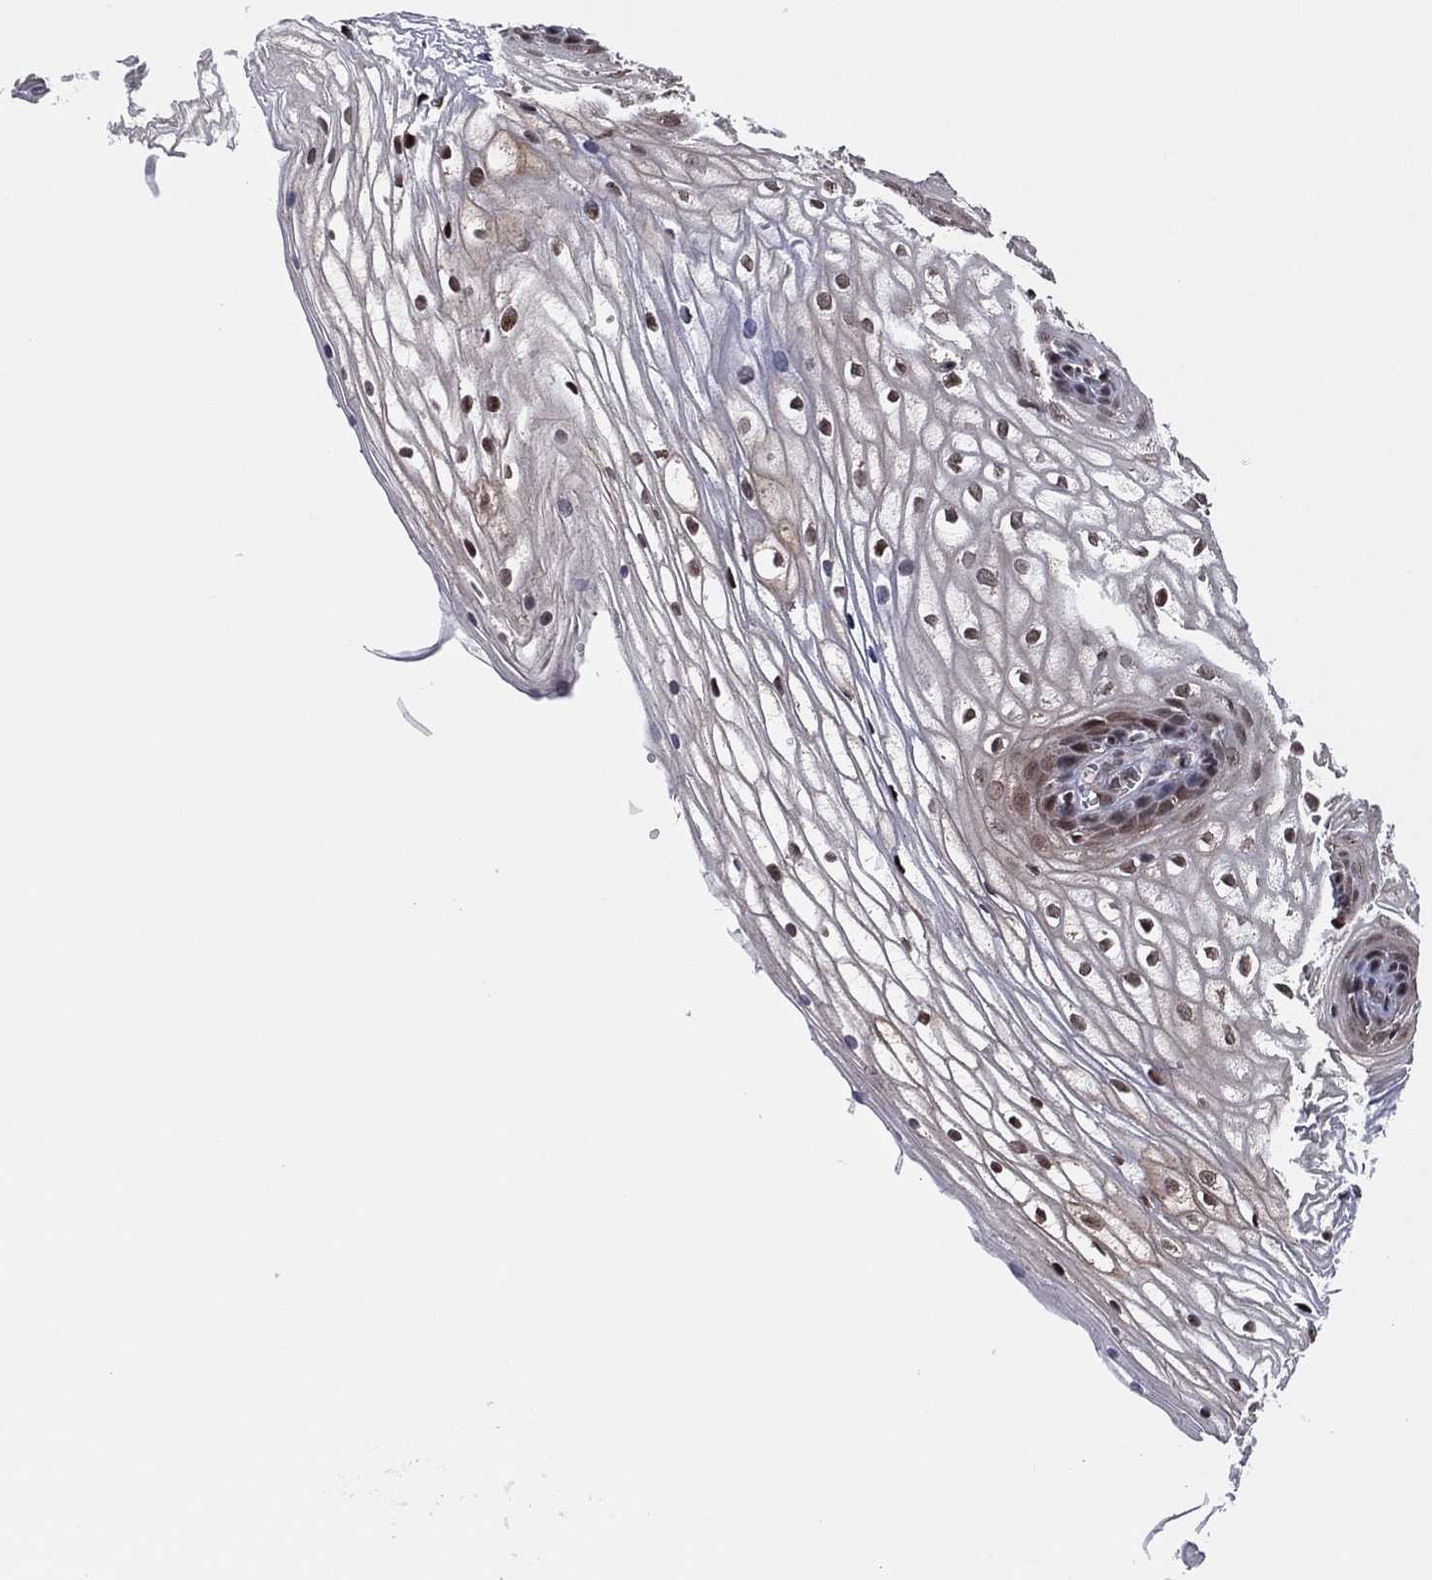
{"staining": {"intensity": "moderate", "quantity": "<25%", "location": "nuclear"}, "tissue": "vagina", "cell_type": "Squamous epithelial cells", "image_type": "normal", "snomed": [{"axis": "morphology", "description": "Normal tissue, NOS"}, {"axis": "topography", "description": "Vagina"}], "caption": "Squamous epithelial cells show low levels of moderate nuclear expression in approximately <25% of cells in unremarkable human vagina. The protein of interest is stained brown, and the nuclei are stained in blue (DAB (3,3'-diaminobenzidine) IHC with brightfield microscopy, high magnification).", "gene": "PIDD1", "patient": {"sex": "female", "age": 34}}